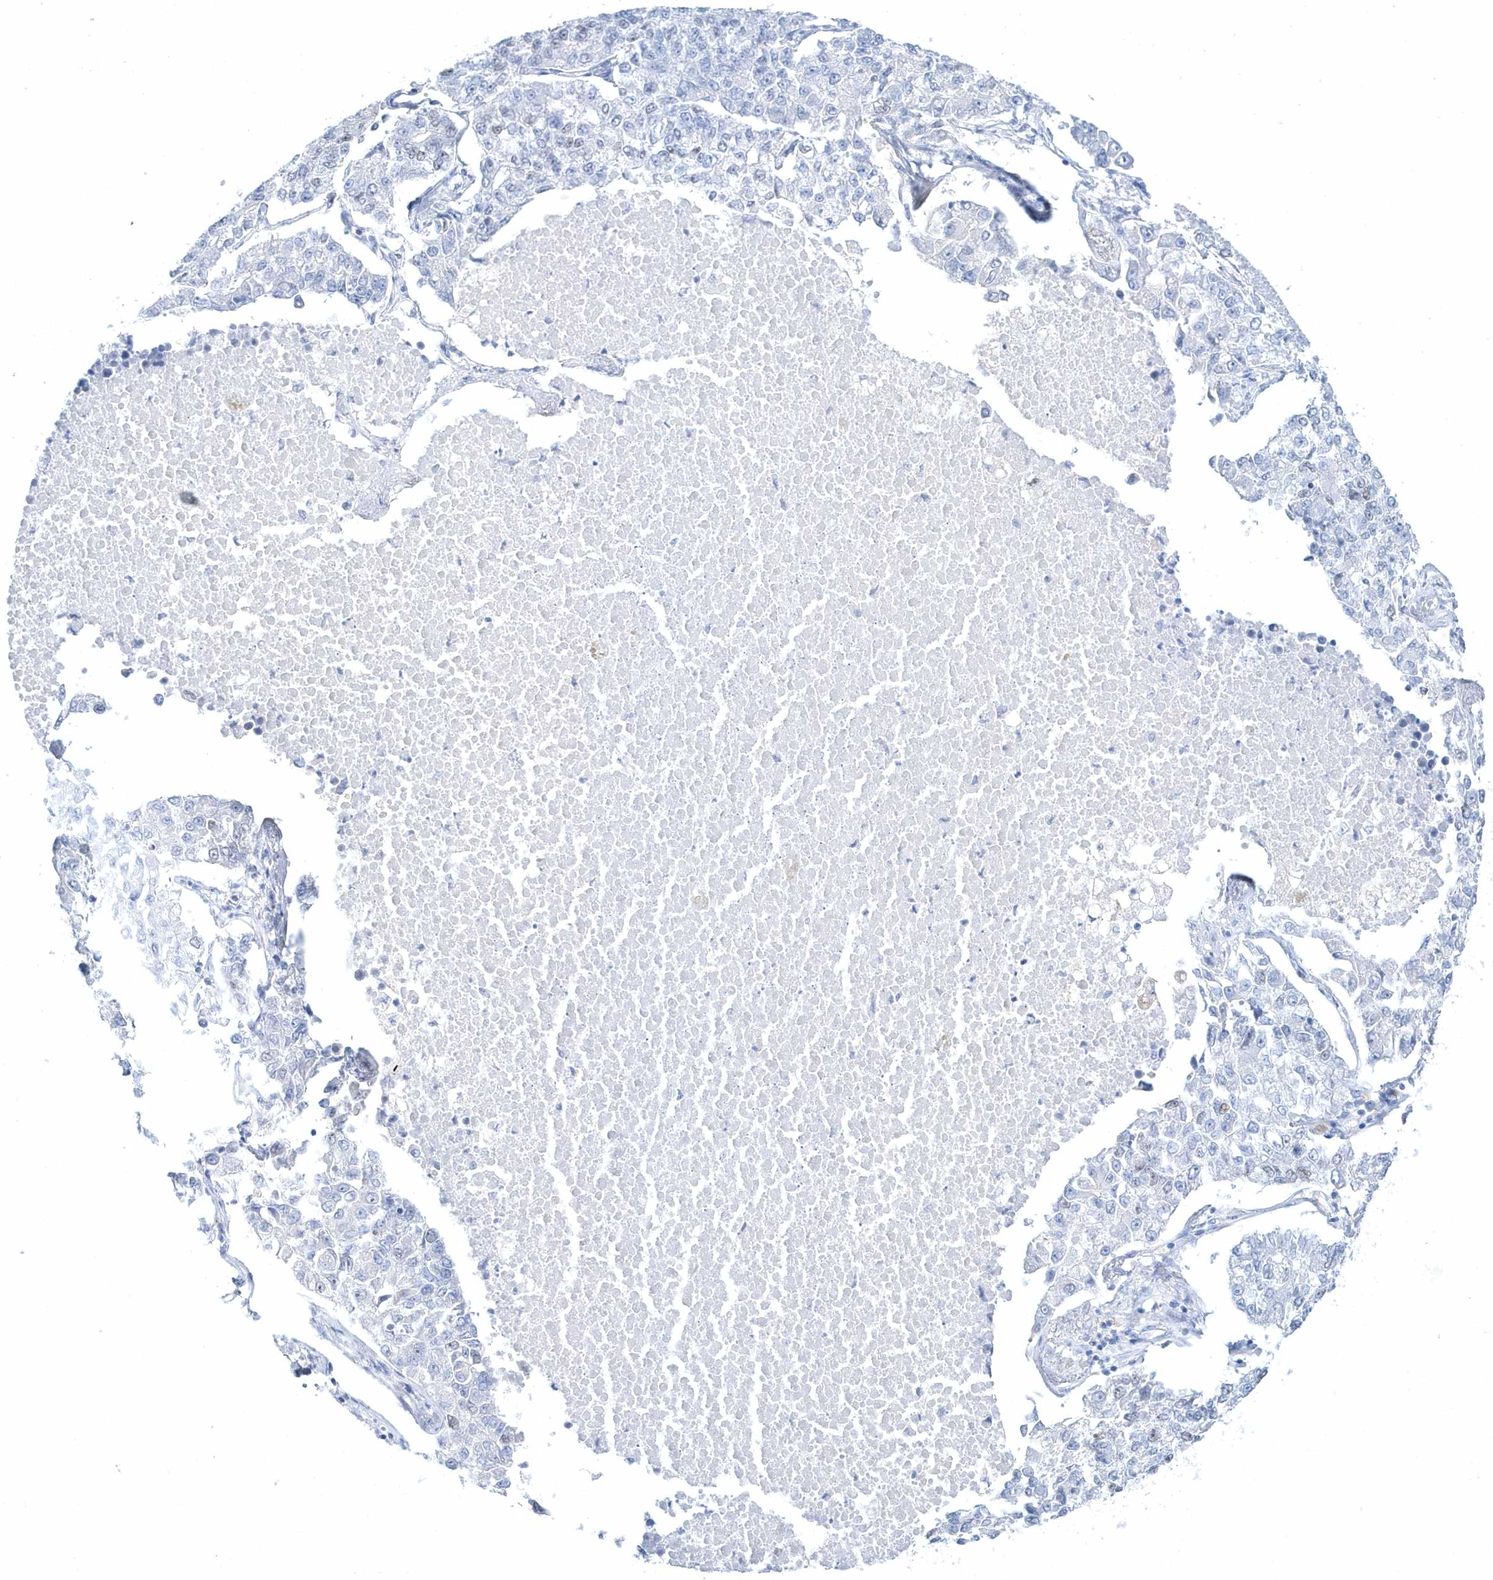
{"staining": {"intensity": "weak", "quantity": "<25%", "location": "nuclear"}, "tissue": "lung cancer", "cell_type": "Tumor cells", "image_type": "cancer", "snomed": [{"axis": "morphology", "description": "Adenocarcinoma, NOS"}, {"axis": "topography", "description": "Lung"}], "caption": "Protein analysis of lung adenocarcinoma shows no significant staining in tumor cells.", "gene": "TMCO6", "patient": {"sex": "male", "age": 49}}